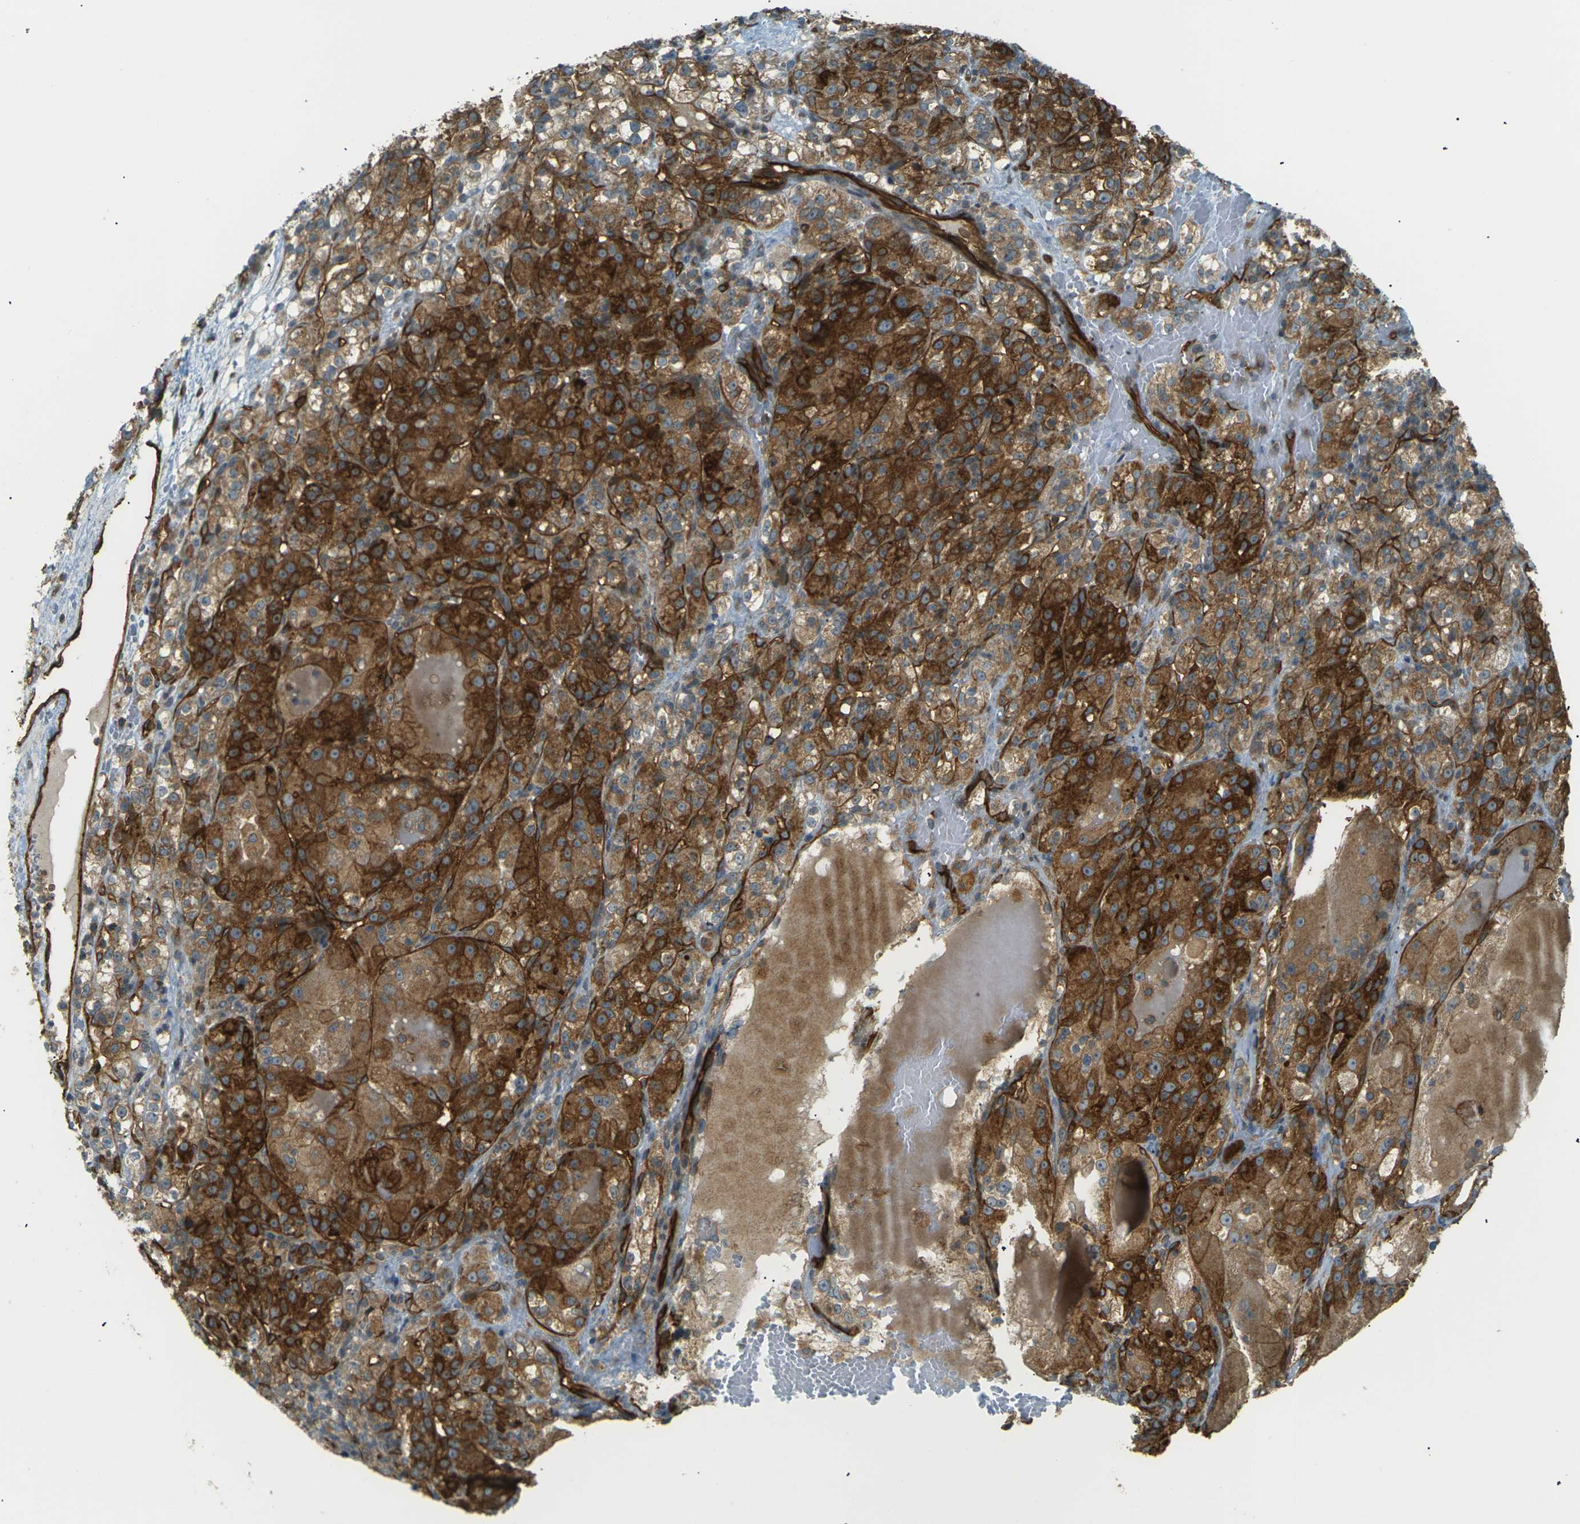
{"staining": {"intensity": "strong", "quantity": "25%-75%", "location": "cytoplasmic/membranous"}, "tissue": "renal cancer", "cell_type": "Tumor cells", "image_type": "cancer", "snomed": [{"axis": "morphology", "description": "Normal tissue, NOS"}, {"axis": "morphology", "description": "Adenocarcinoma, NOS"}, {"axis": "topography", "description": "Kidney"}], "caption": "Immunohistochemical staining of human renal cancer exhibits high levels of strong cytoplasmic/membranous staining in approximately 25%-75% of tumor cells.", "gene": "S1PR1", "patient": {"sex": "male", "age": 61}}